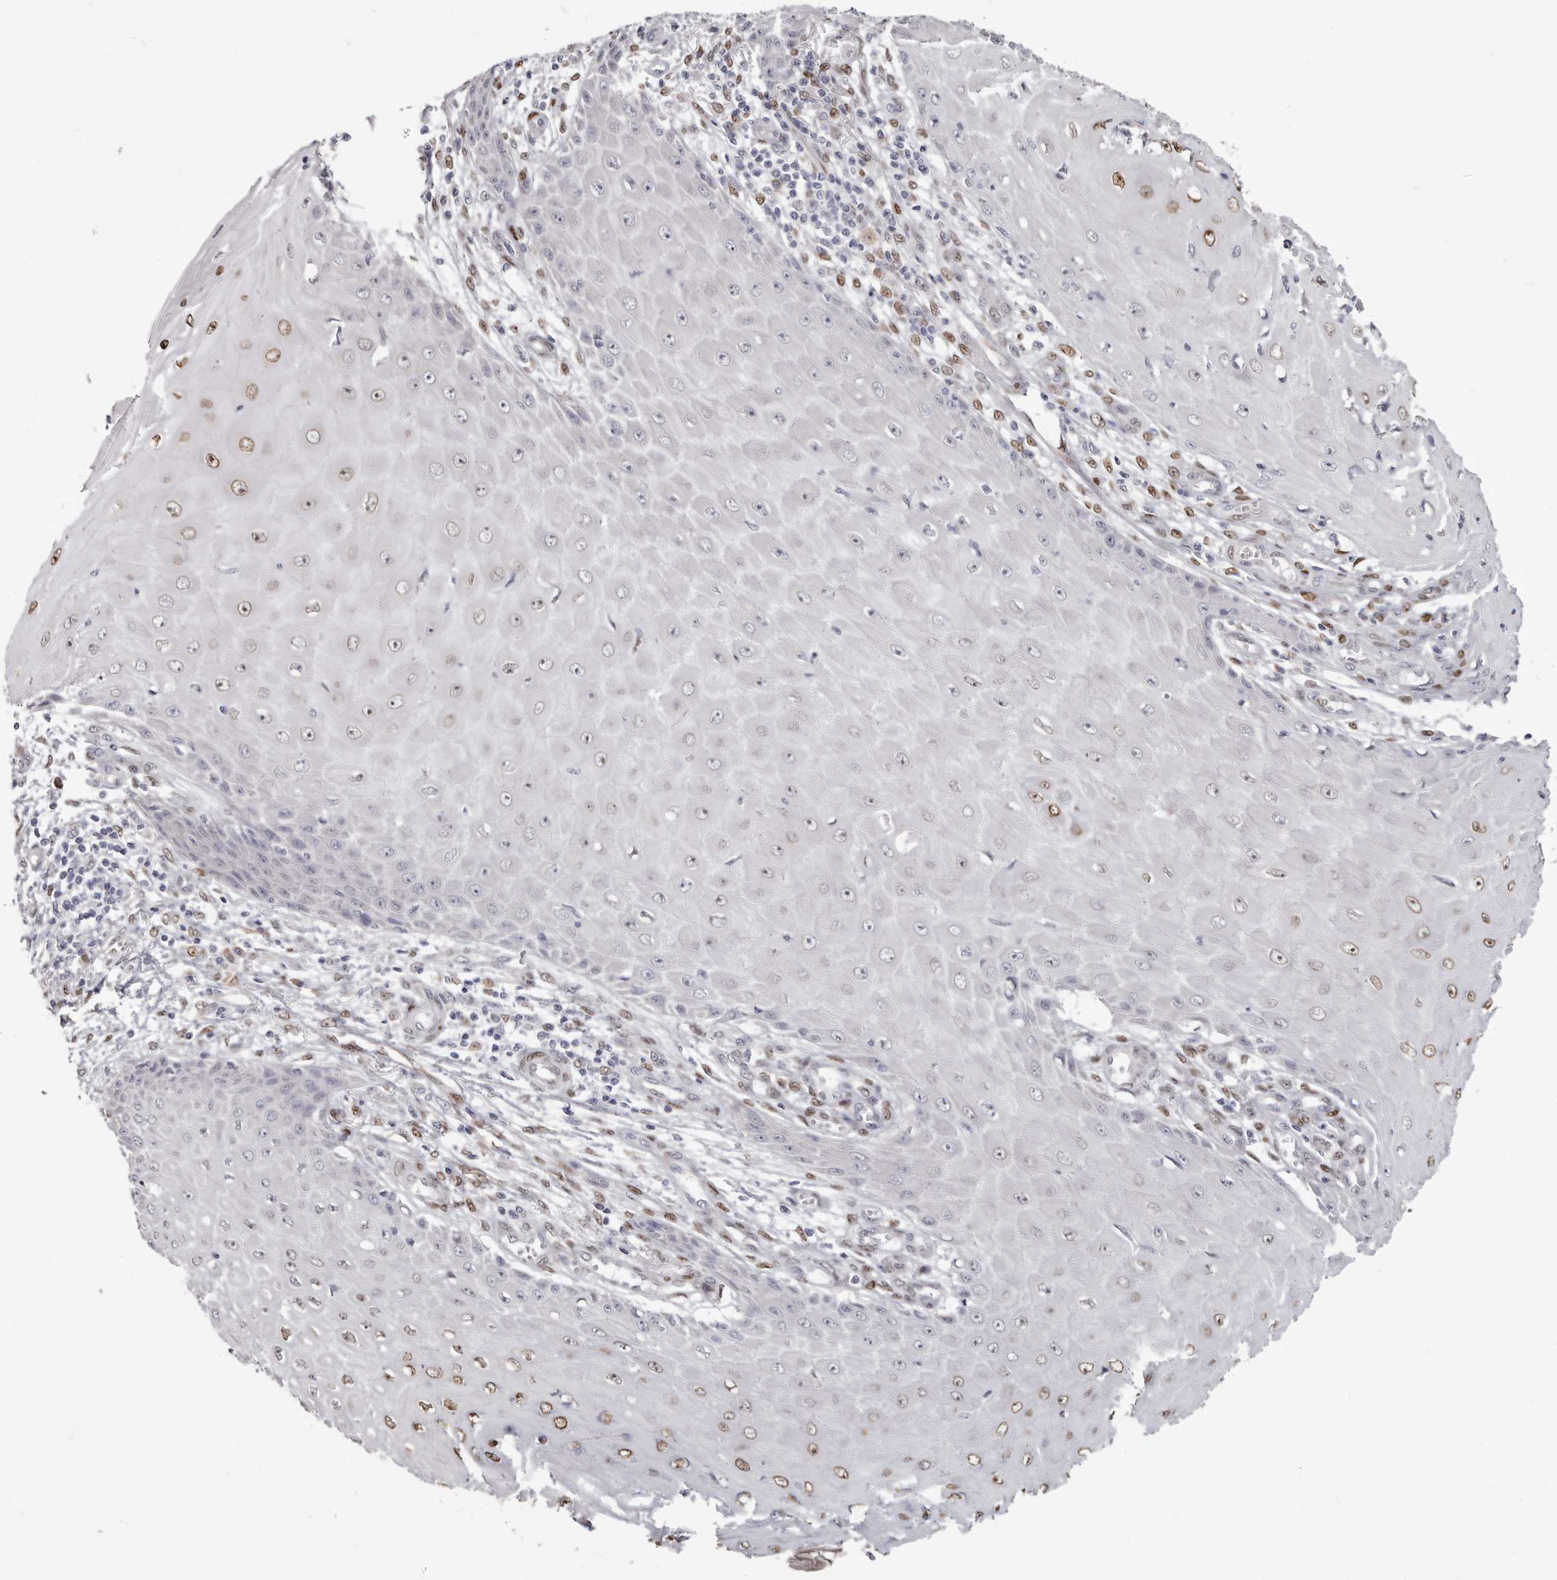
{"staining": {"intensity": "moderate", "quantity": "<25%", "location": "nuclear"}, "tissue": "skin cancer", "cell_type": "Tumor cells", "image_type": "cancer", "snomed": [{"axis": "morphology", "description": "Squamous cell carcinoma, NOS"}, {"axis": "topography", "description": "Skin"}], "caption": "A brown stain highlights moderate nuclear positivity of a protein in human skin cancer tumor cells.", "gene": "SRP19", "patient": {"sex": "female", "age": 73}}